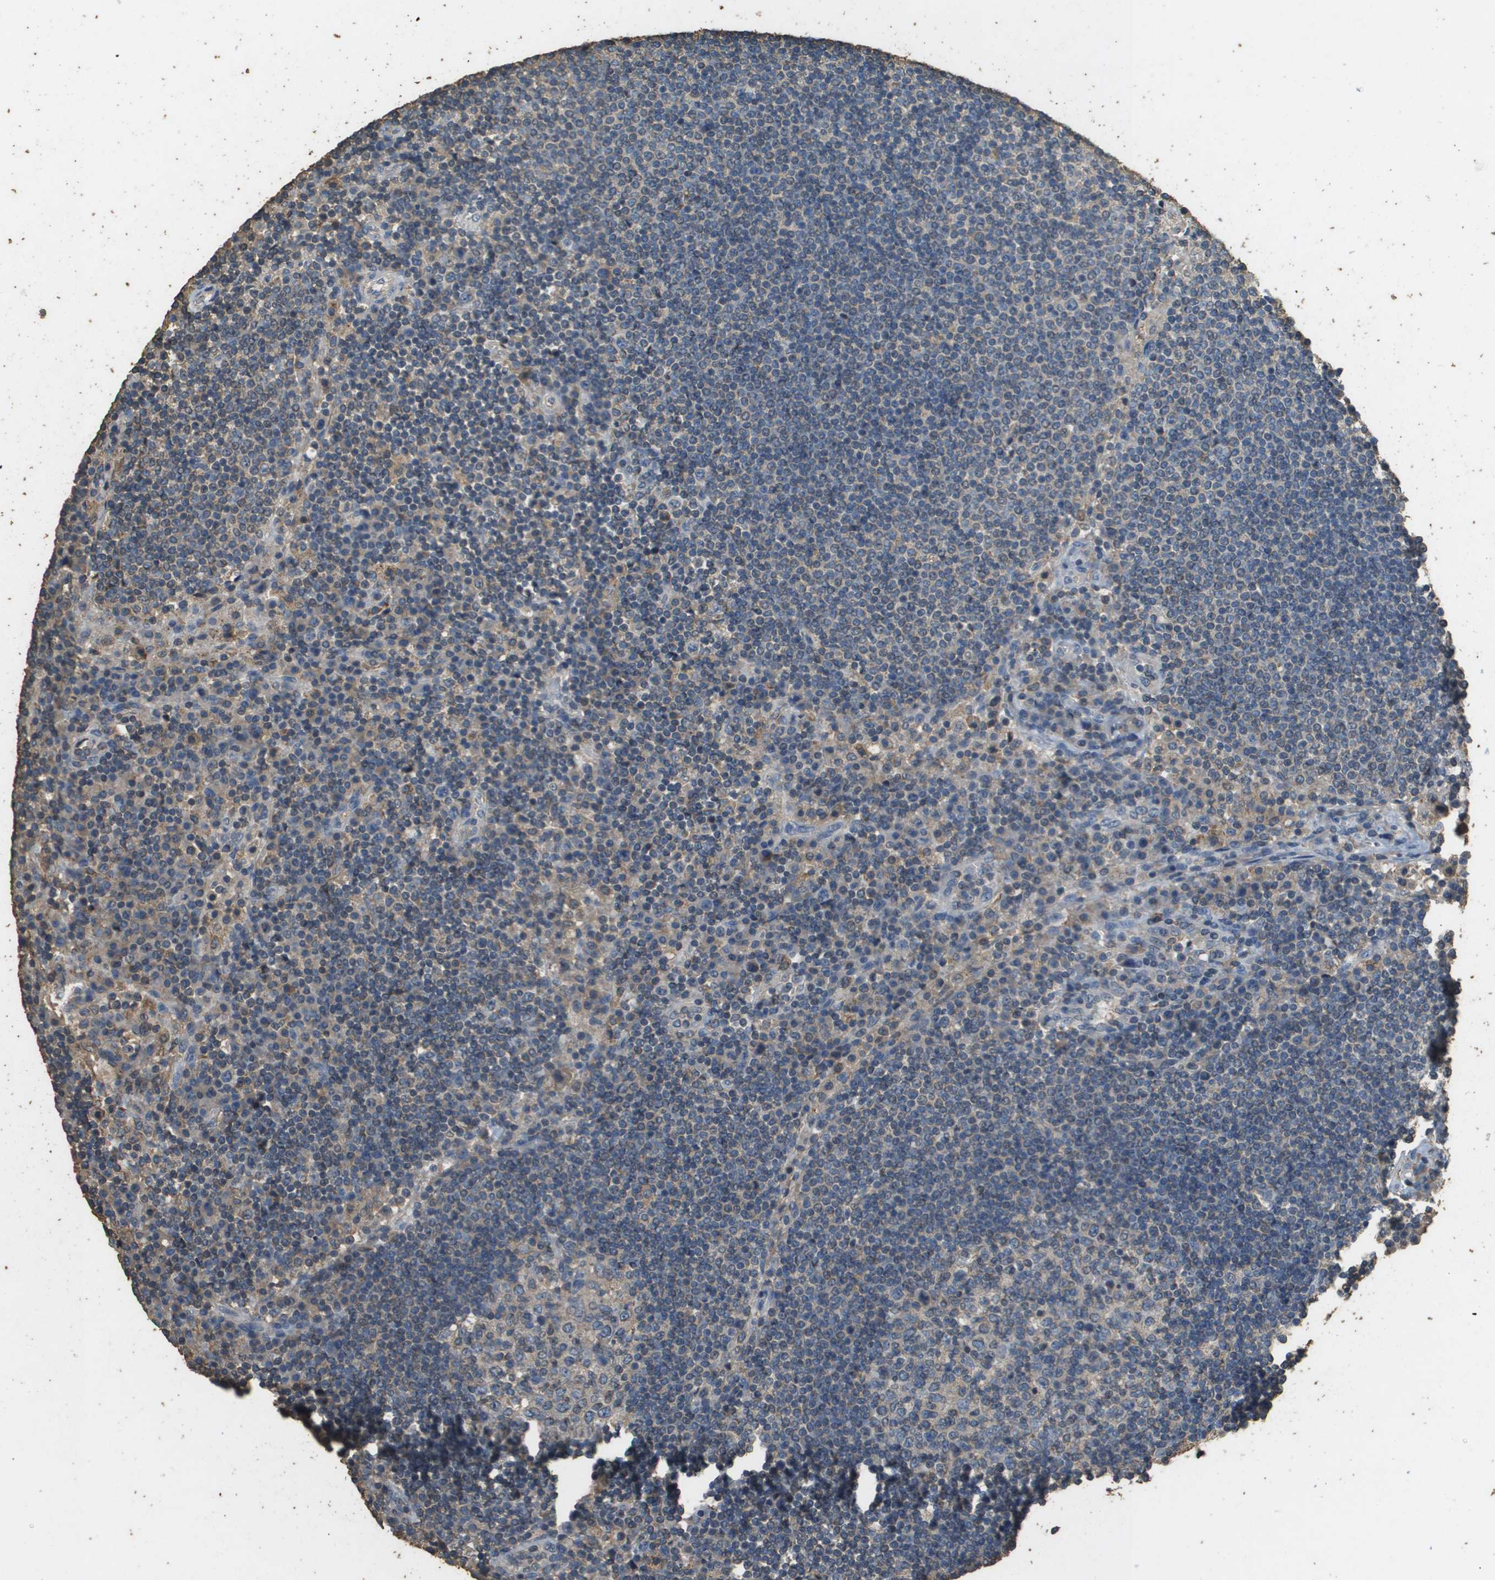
{"staining": {"intensity": "weak", "quantity": "25%-75%", "location": "cytoplasmic/membranous"}, "tissue": "lymph node", "cell_type": "Germinal center cells", "image_type": "normal", "snomed": [{"axis": "morphology", "description": "Normal tissue, NOS"}, {"axis": "topography", "description": "Lymph node"}], "caption": "DAB (3,3'-diaminobenzidine) immunohistochemical staining of normal human lymph node reveals weak cytoplasmic/membranous protein positivity in approximately 25%-75% of germinal center cells.", "gene": "MS4A7", "patient": {"sex": "female", "age": 53}}